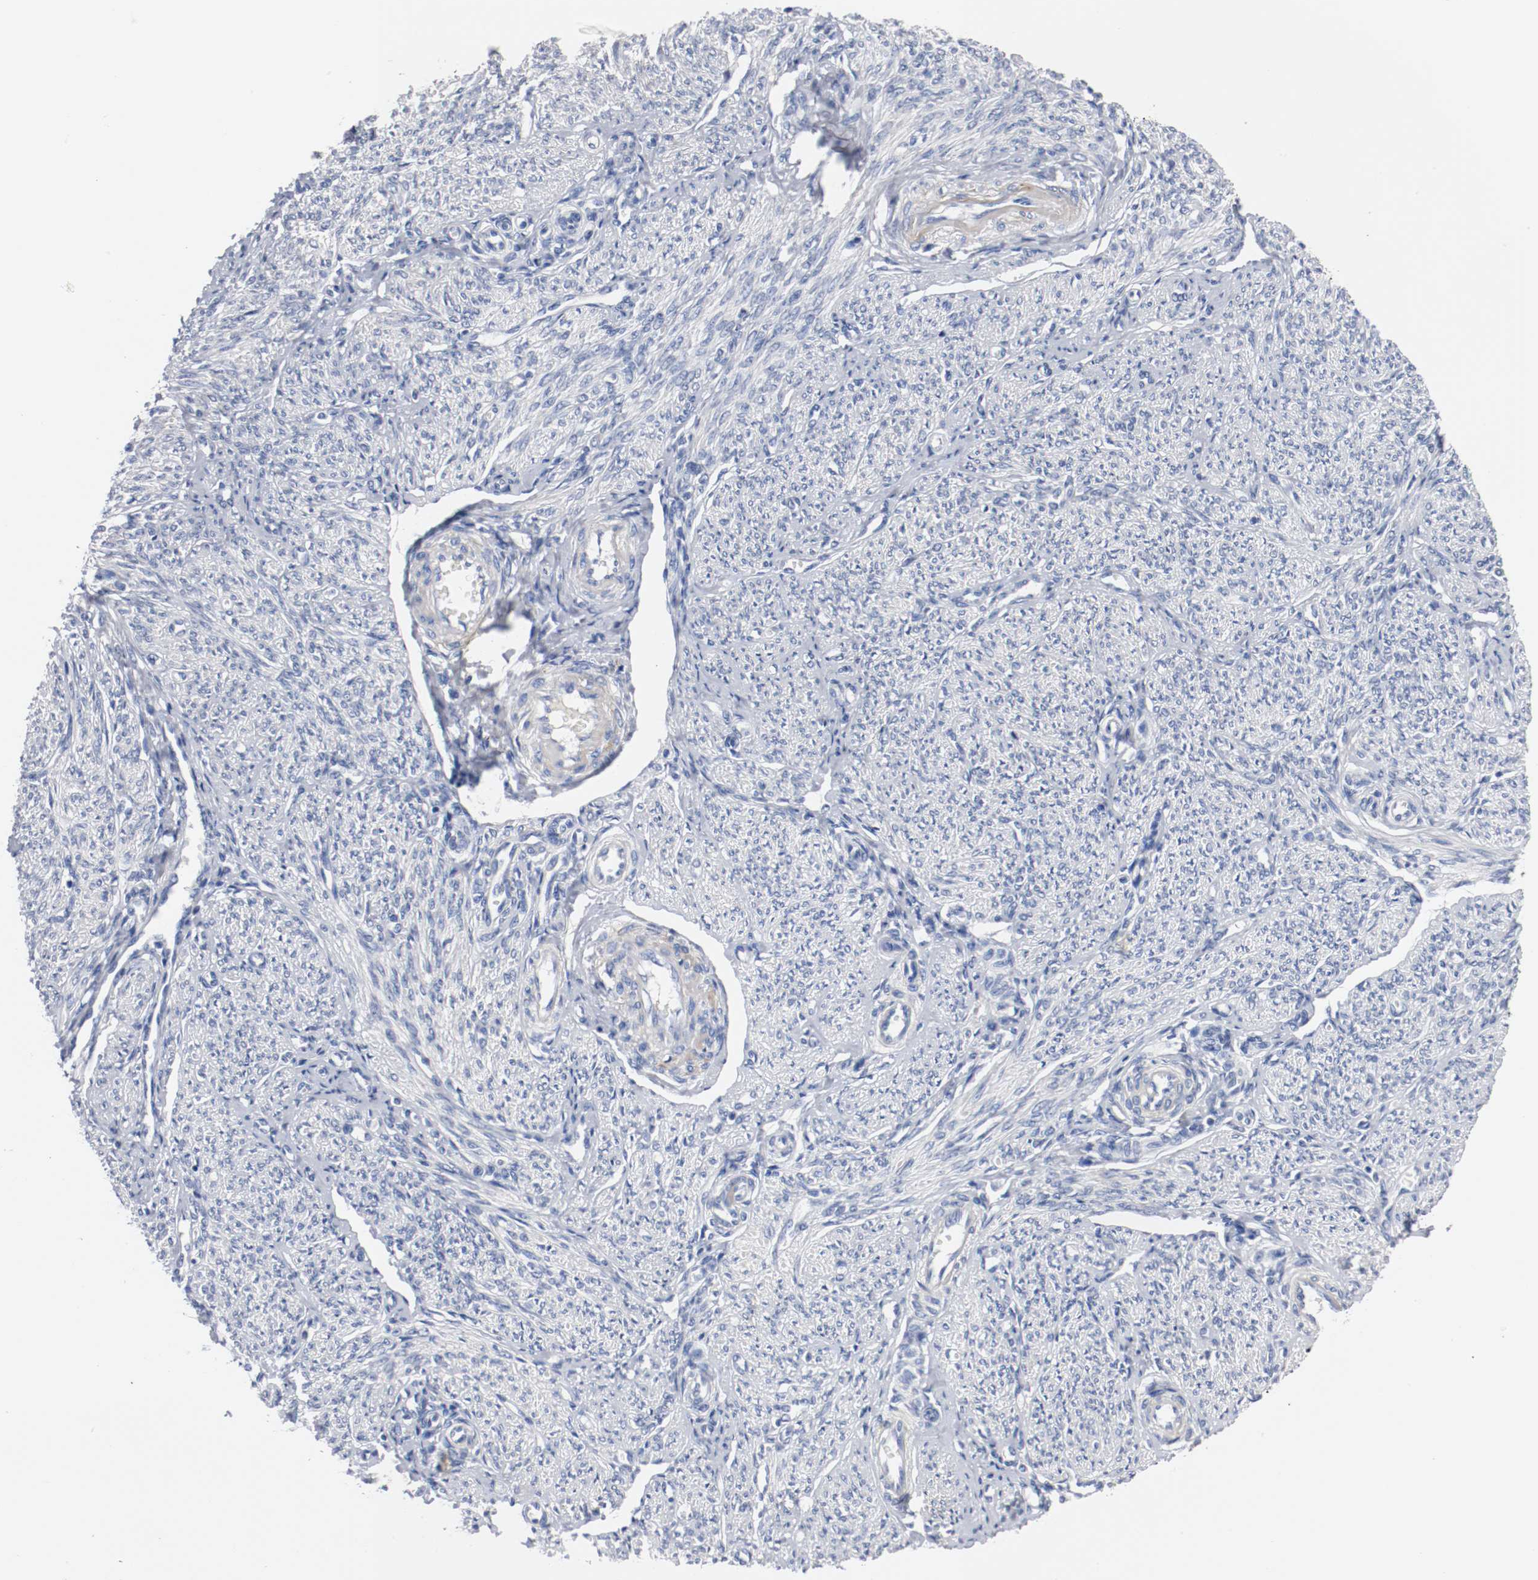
{"staining": {"intensity": "moderate", "quantity": "<25%", "location": "cytoplasmic/membranous"}, "tissue": "smooth muscle", "cell_type": "Smooth muscle cells", "image_type": "normal", "snomed": [{"axis": "morphology", "description": "Normal tissue, NOS"}, {"axis": "topography", "description": "Smooth muscle"}], "caption": "The immunohistochemical stain shows moderate cytoplasmic/membranous staining in smooth muscle cells of unremarkable smooth muscle.", "gene": "TNC", "patient": {"sex": "female", "age": 65}}